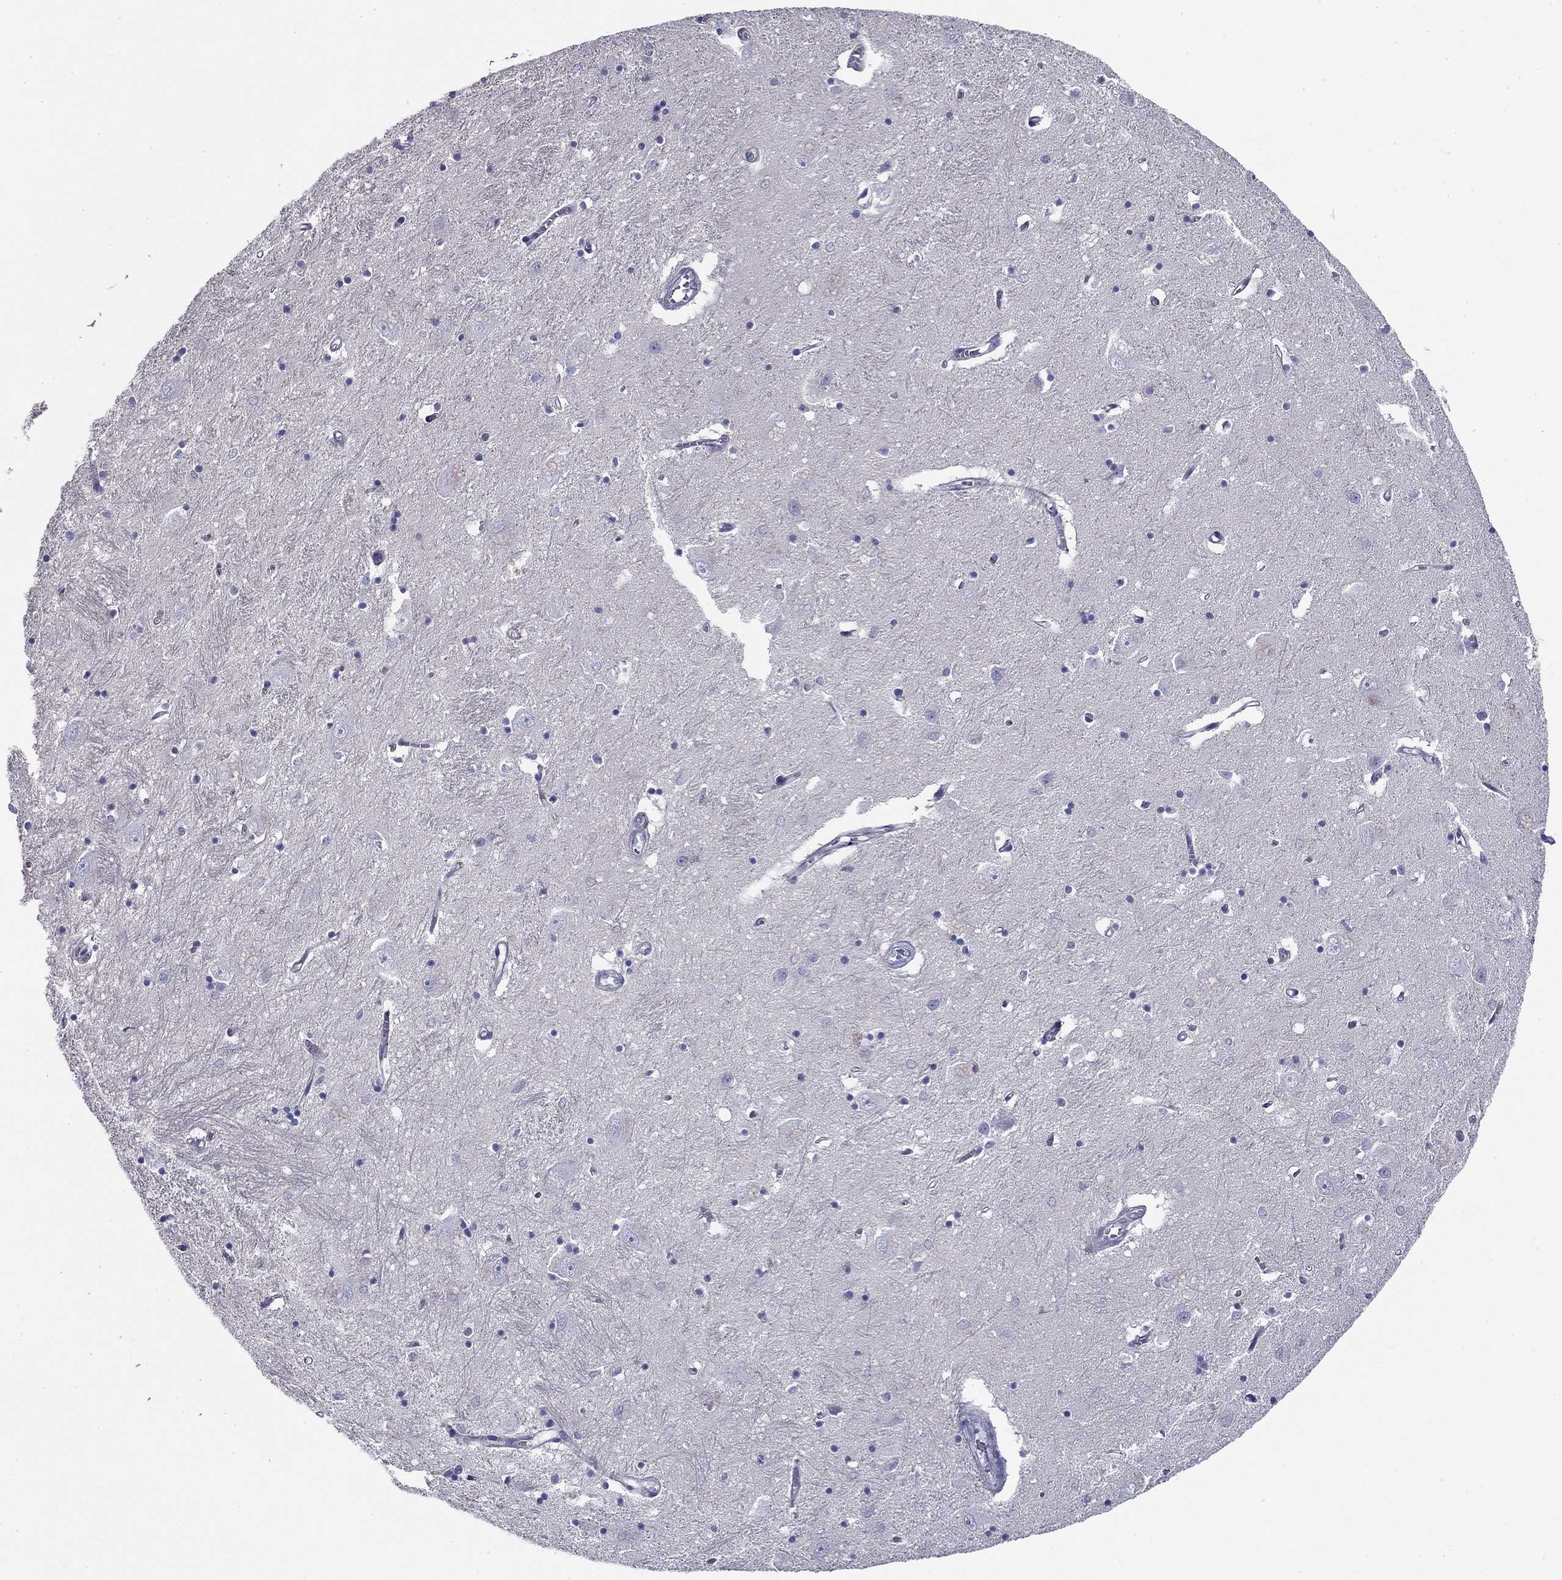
{"staining": {"intensity": "negative", "quantity": "none", "location": "none"}, "tissue": "caudate", "cell_type": "Glial cells", "image_type": "normal", "snomed": [{"axis": "morphology", "description": "Normal tissue, NOS"}, {"axis": "topography", "description": "Lateral ventricle wall"}], "caption": "The immunohistochemistry histopathology image has no significant positivity in glial cells of caudate.", "gene": "CPLX4", "patient": {"sex": "male", "age": 54}}